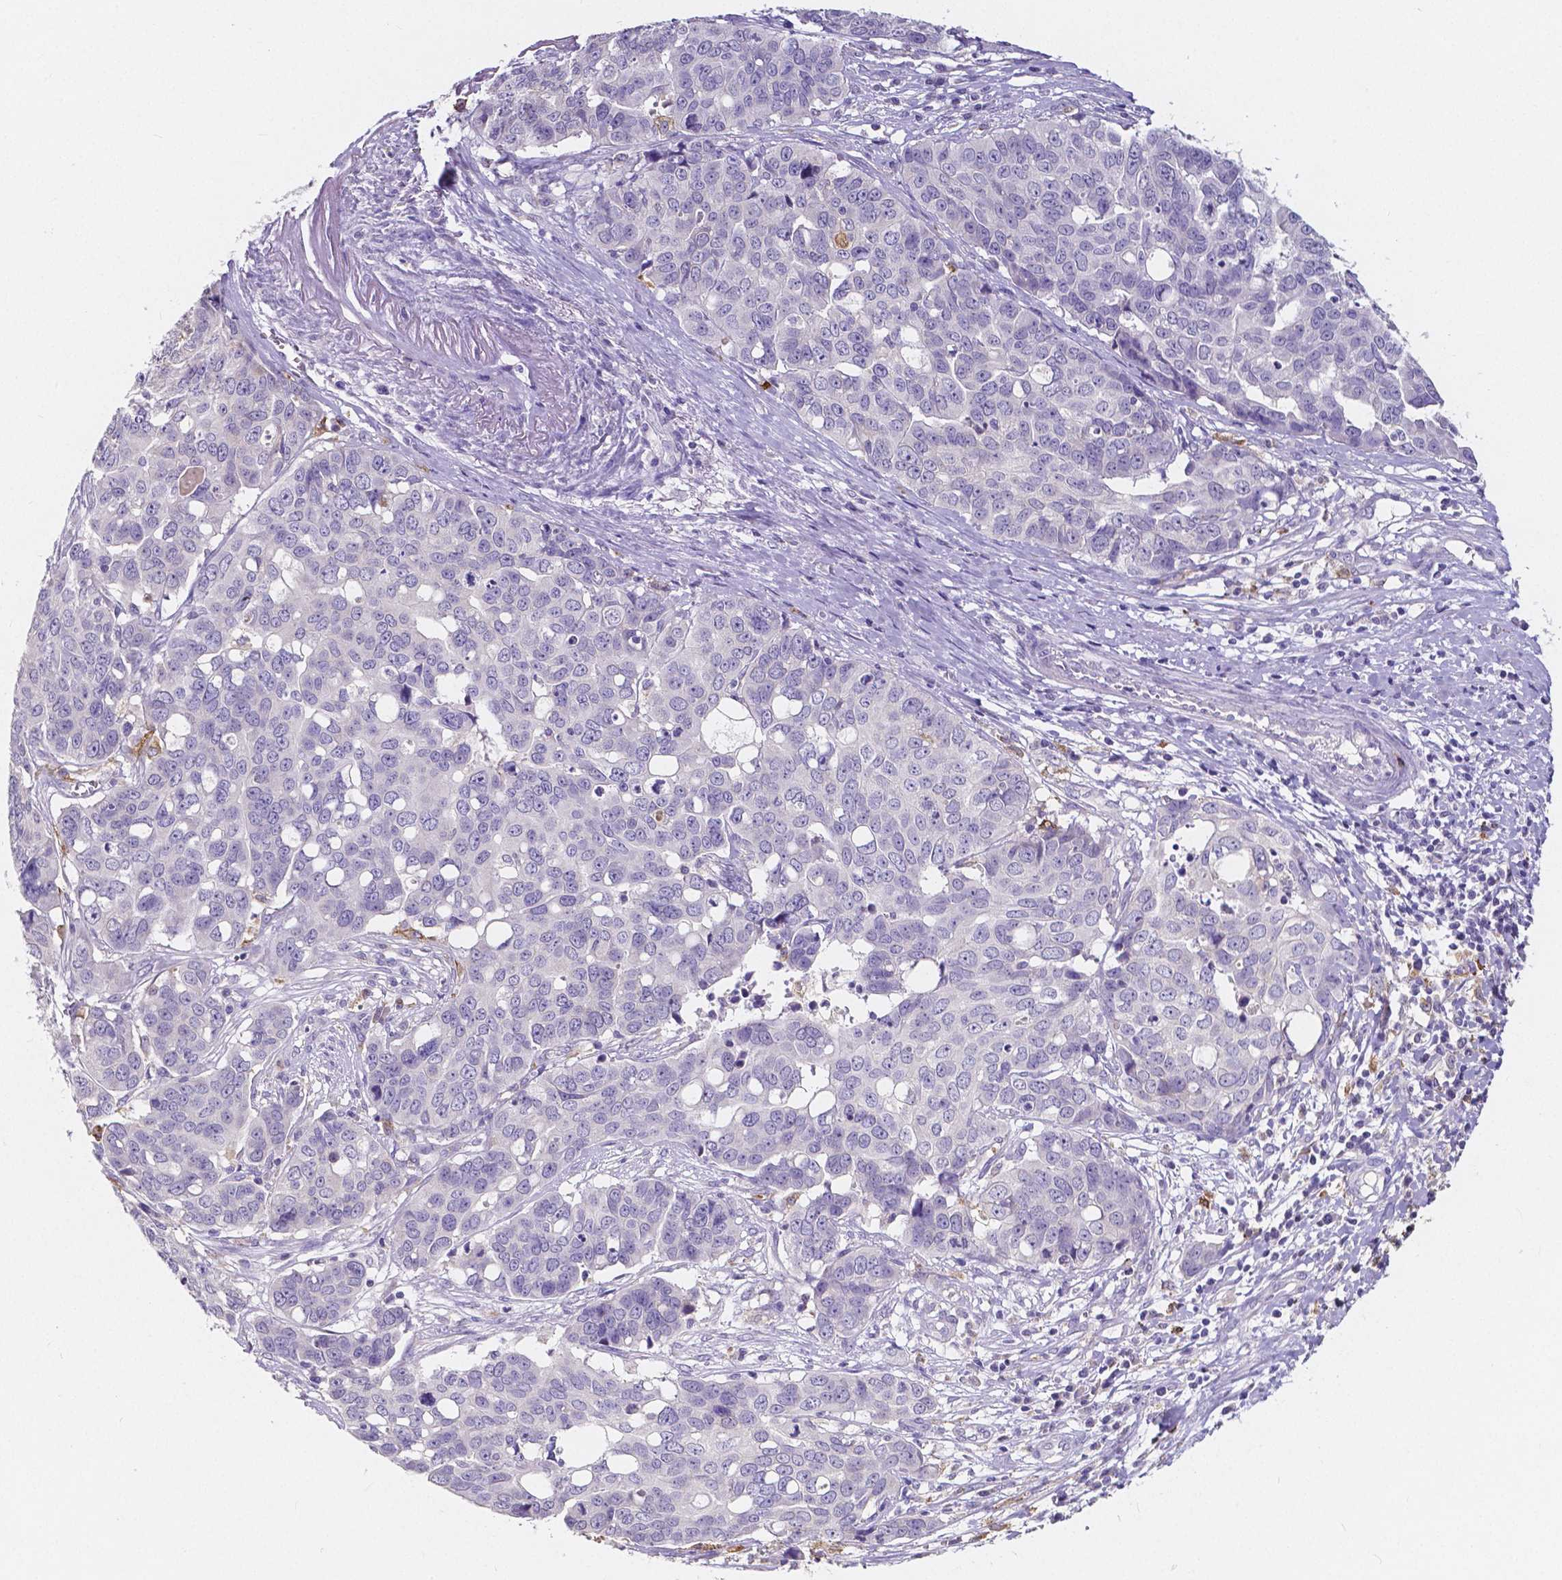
{"staining": {"intensity": "negative", "quantity": "none", "location": "none"}, "tissue": "ovarian cancer", "cell_type": "Tumor cells", "image_type": "cancer", "snomed": [{"axis": "morphology", "description": "Carcinoma, endometroid"}, {"axis": "topography", "description": "Ovary"}], "caption": "Immunohistochemical staining of human ovarian cancer (endometroid carcinoma) displays no significant staining in tumor cells. Brightfield microscopy of IHC stained with DAB (3,3'-diaminobenzidine) (brown) and hematoxylin (blue), captured at high magnification.", "gene": "ACP5", "patient": {"sex": "female", "age": 78}}